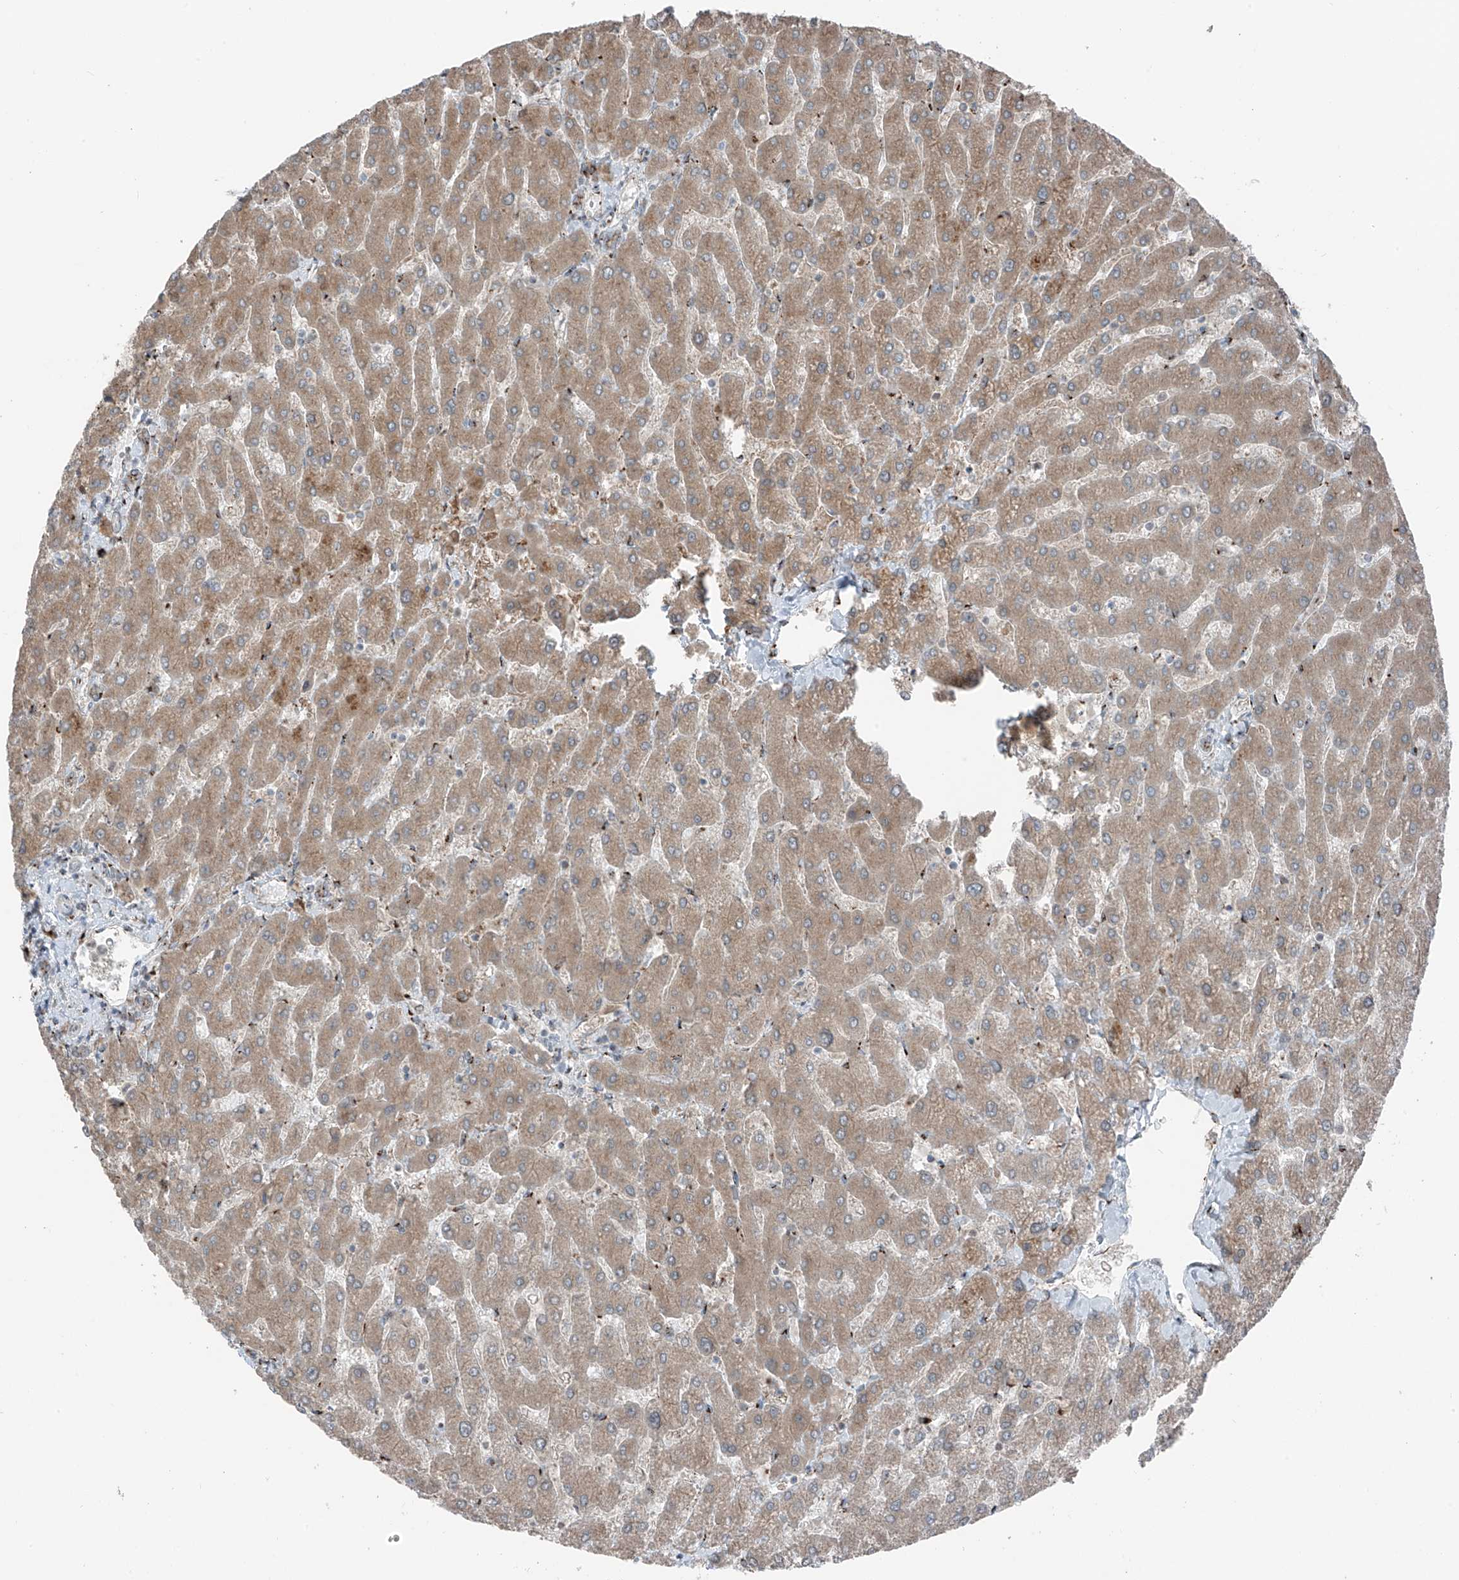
{"staining": {"intensity": "moderate", "quantity": ">75%", "location": "cytoplasmic/membranous"}, "tissue": "liver", "cell_type": "Cholangiocytes", "image_type": "normal", "snomed": [{"axis": "morphology", "description": "Normal tissue, NOS"}, {"axis": "topography", "description": "Liver"}], "caption": "This is a photomicrograph of immunohistochemistry staining of unremarkable liver, which shows moderate staining in the cytoplasmic/membranous of cholangiocytes.", "gene": "ERLEC1", "patient": {"sex": "male", "age": 55}}